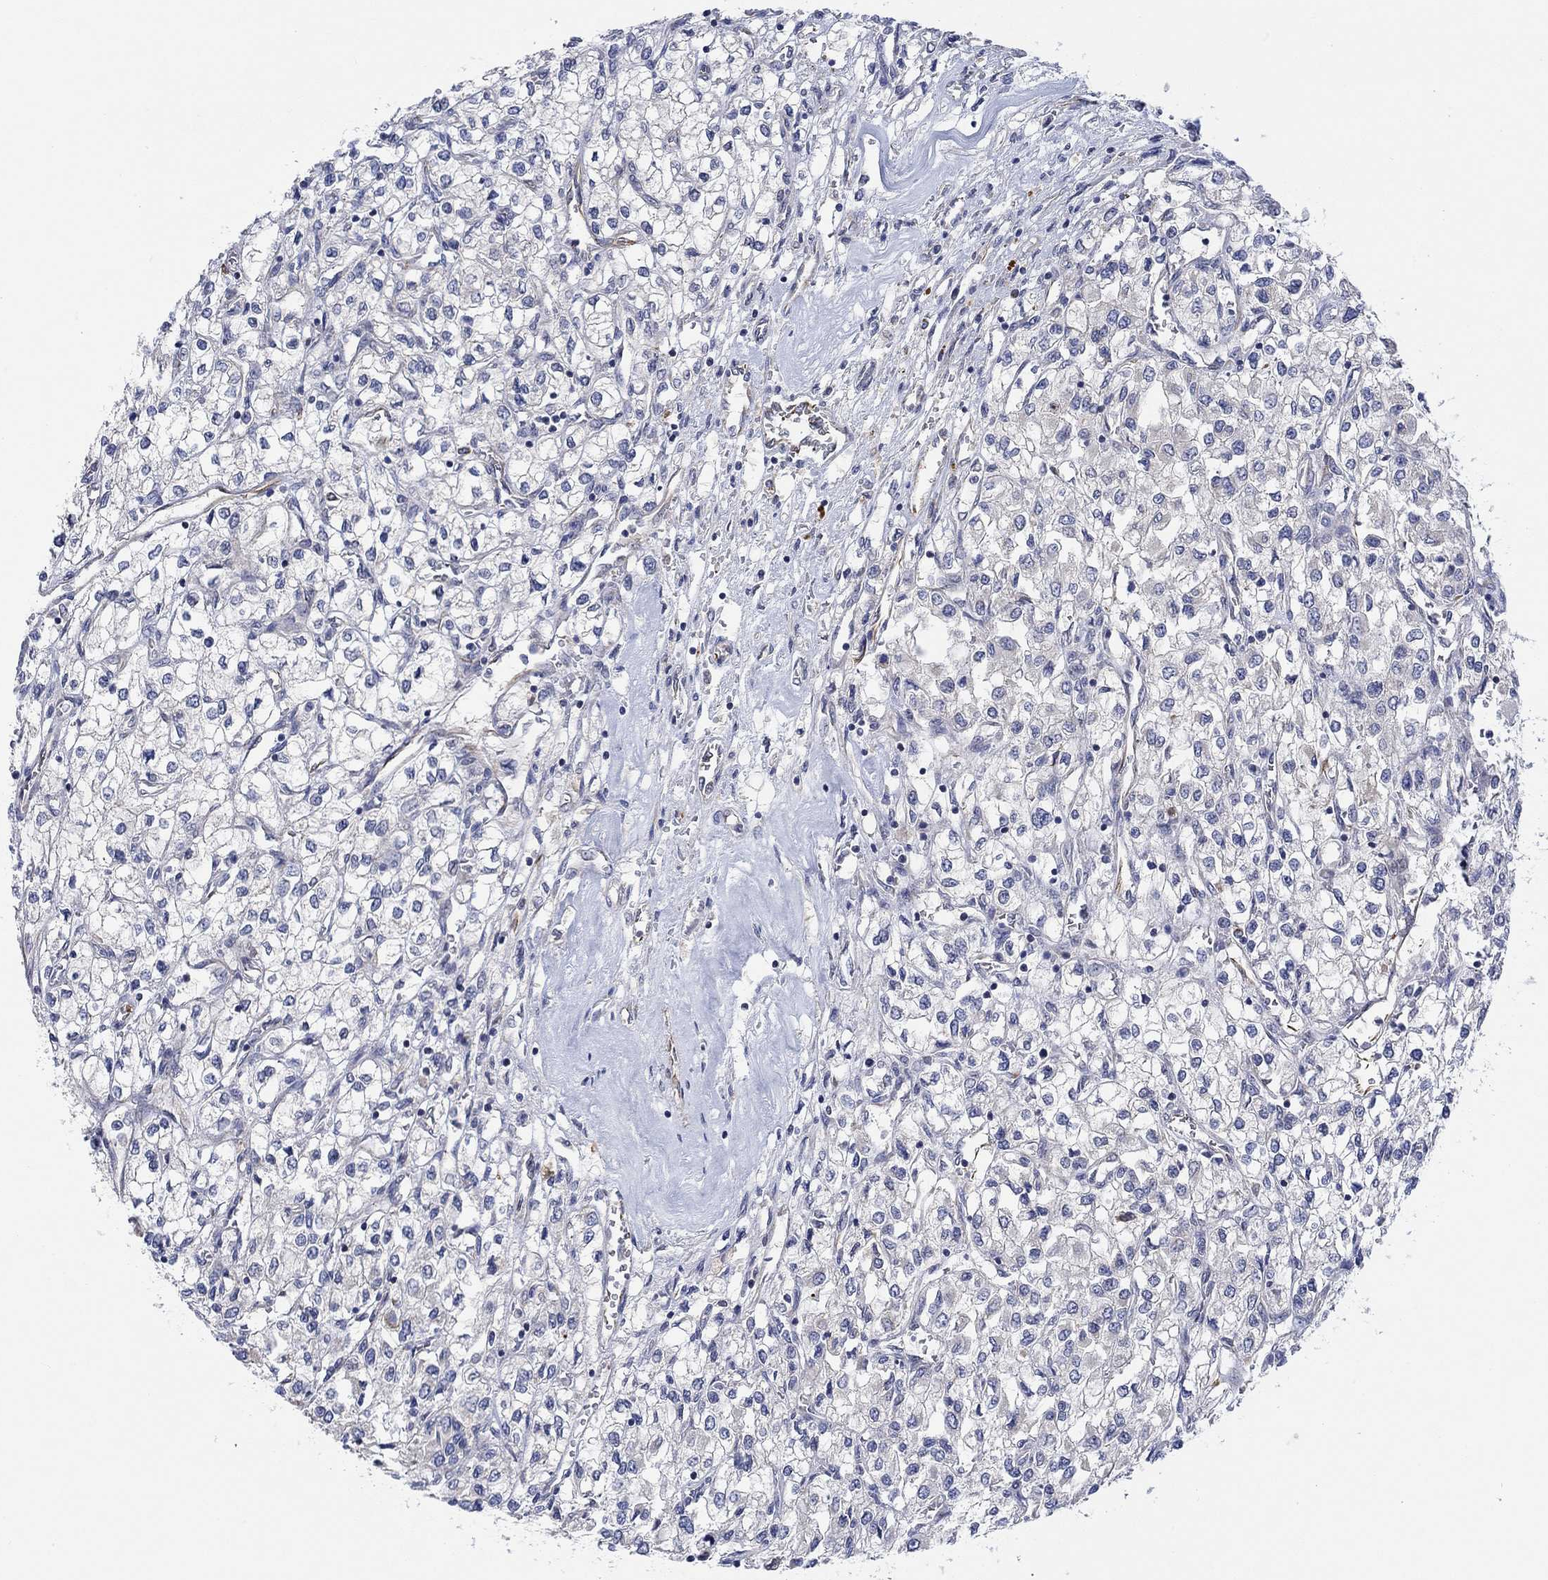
{"staining": {"intensity": "negative", "quantity": "none", "location": "none"}, "tissue": "renal cancer", "cell_type": "Tumor cells", "image_type": "cancer", "snomed": [{"axis": "morphology", "description": "Adenocarcinoma, NOS"}, {"axis": "topography", "description": "Kidney"}], "caption": "The histopathology image demonstrates no significant positivity in tumor cells of renal cancer.", "gene": "CAMK1D", "patient": {"sex": "male", "age": 80}}